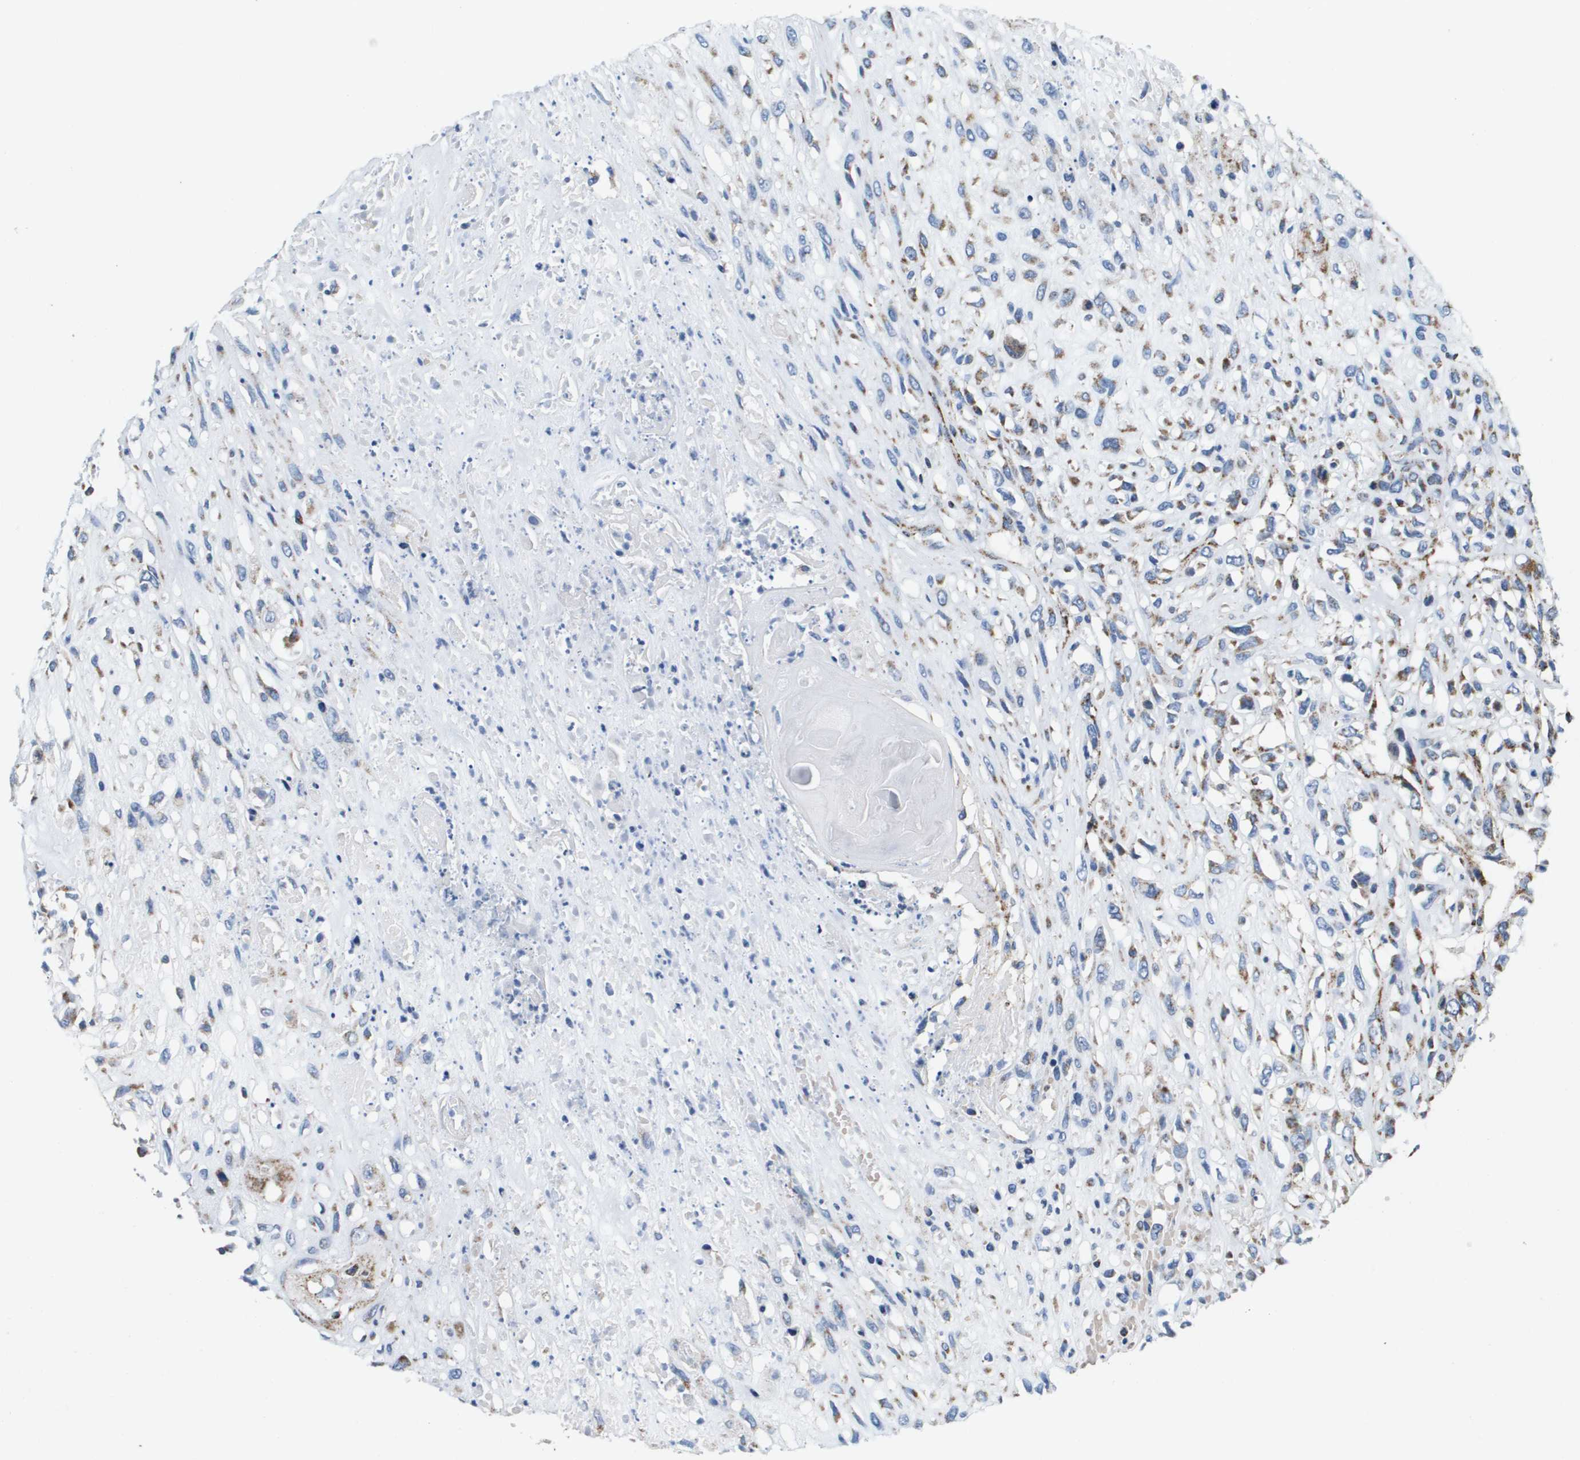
{"staining": {"intensity": "moderate", "quantity": "<25%", "location": "cytoplasmic/membranous"}, "tissue": "head and neck cancer", "cell_type": "Tumor cells", "image_type": "cancer", "snomed": [{"axis": "morphology", "description": "Necrosis, NOS"}, {"axis": "morphology", "description": "Neoplasm, malignant, NOS"}, {"axis": "topography", "description": "Salivary gland"}, {"axis": "topography", "description": "Head-Neck"}], "caption": "High-magnification brightfield microscopy of head and neck neoplasm (malignant) stained with DAB (3,3'-diaminobenzidine) (brown) and counterstained with hematoxylin (blue). tumor cells exhibit moderate cytoplasmic/membranous expression is appreciated in approximately<25% of cells. (DAB = brown stain, brightfield microscopy at high magnification).", "gene": "ATP5F1B", "patient": {"sex": "male", "age": 43}}